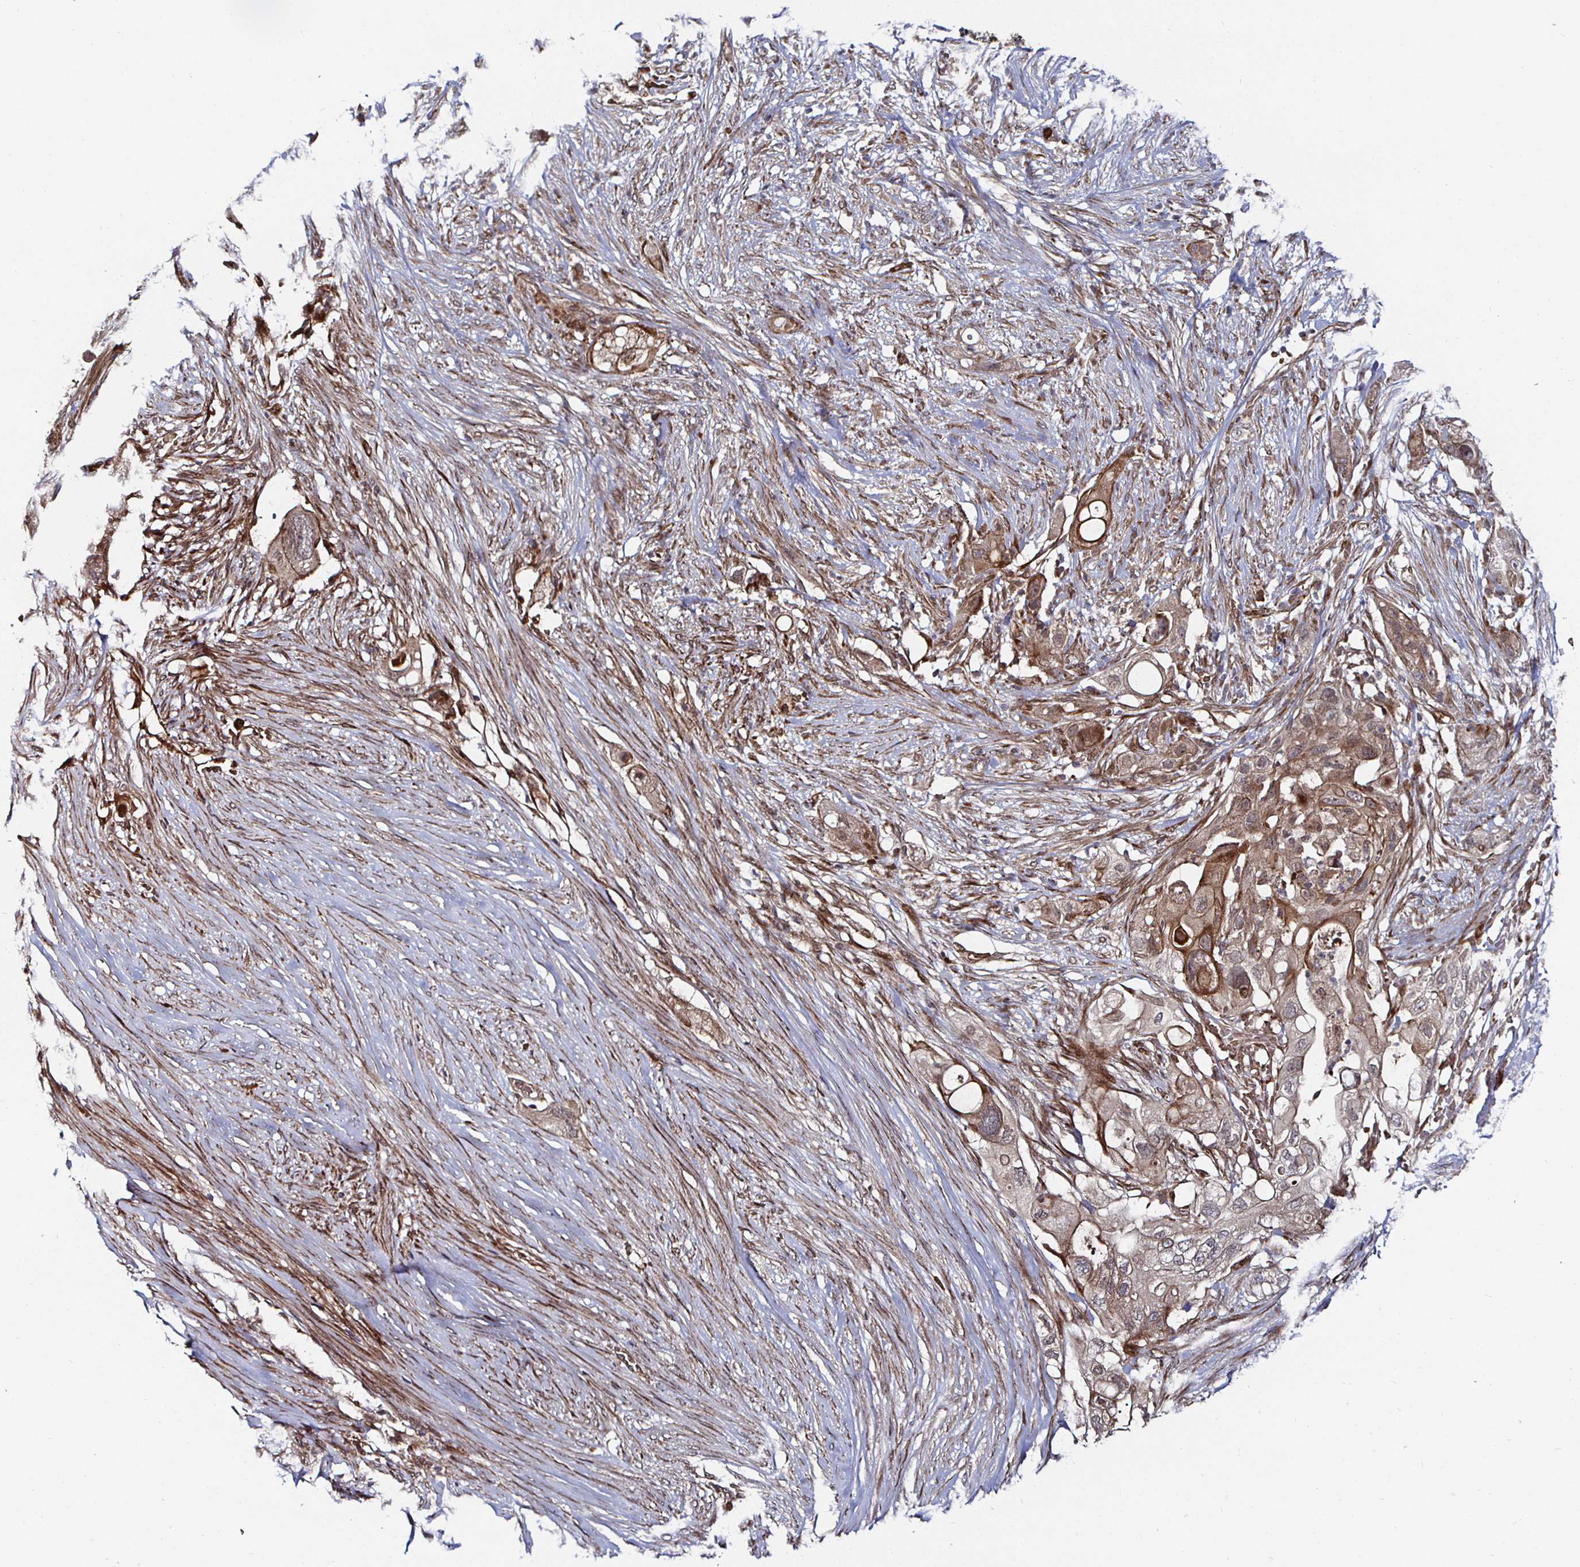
{"staining": {"intensity": "moderate", "quantity": "25%-75%", "location": "cytoplasmic/membranous"}, "tissue": "pancreatic cancer", "cell_type": "Tumor cells", "image_type": "cancer", "snomed": [{"axis": "morphology", "description": "Adenocarcinoma, NOS"}, {"axis": "topography", "description": "Pancreas"}], "caption": "Moderate cytoplasmic/membranous positivity for a protein is identified in approximately 25%-75% of tumor cells of pancreatic cancer (adenocarcinoma) using IHC.", "gene": "TBKBP1", "patient": {"sex": "female", "age": 72}}